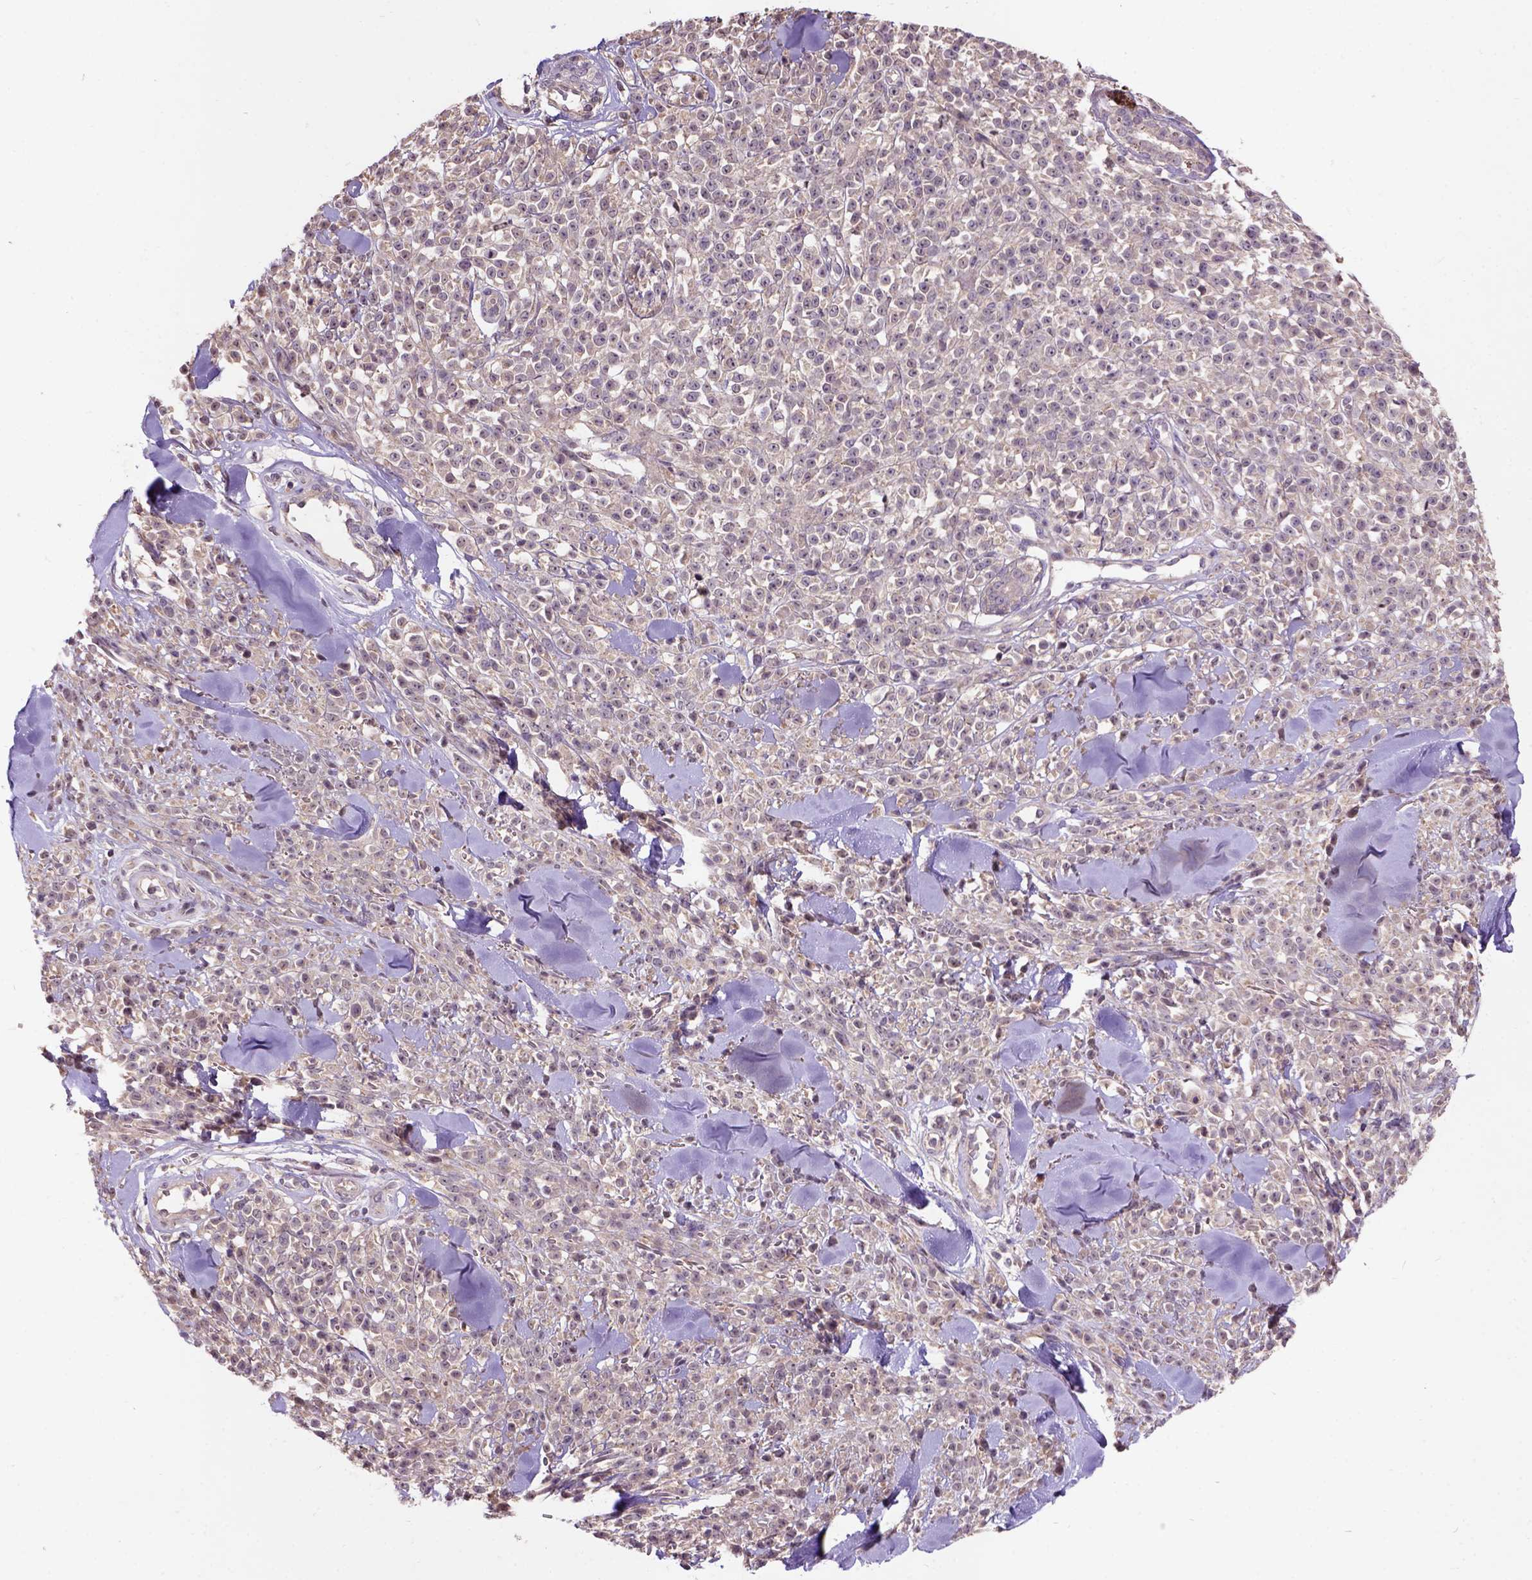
{"staining": {"intensity": "weak", "quantity": ">75%", "location": "cytoplasmic/membranous"}, "tissue": "melanoma", "cell_type": "Tumor cells", "image_type": "cancer", "snomed": [{"axis": "morphology", "description": "Malignant melanoma, NOS"}, {"axis": "topography", "description": "Skin"}, {"axis": "topography", "description": "Skin of trunk"}], "caption": "Immunohistochemistry staining of melanoma, which shows low levels of weak cytoplasmic/membranous expression in approximately >75% of tumor cells indicating weak cytoplasmic/membranous protein expression. The staining was performed using DAB (brown) for protein detection and nuclei were counterstained in hematoxylin (blue).", "gene": "KBTBD8", "patient": {"sex": "male", "age": 74}}